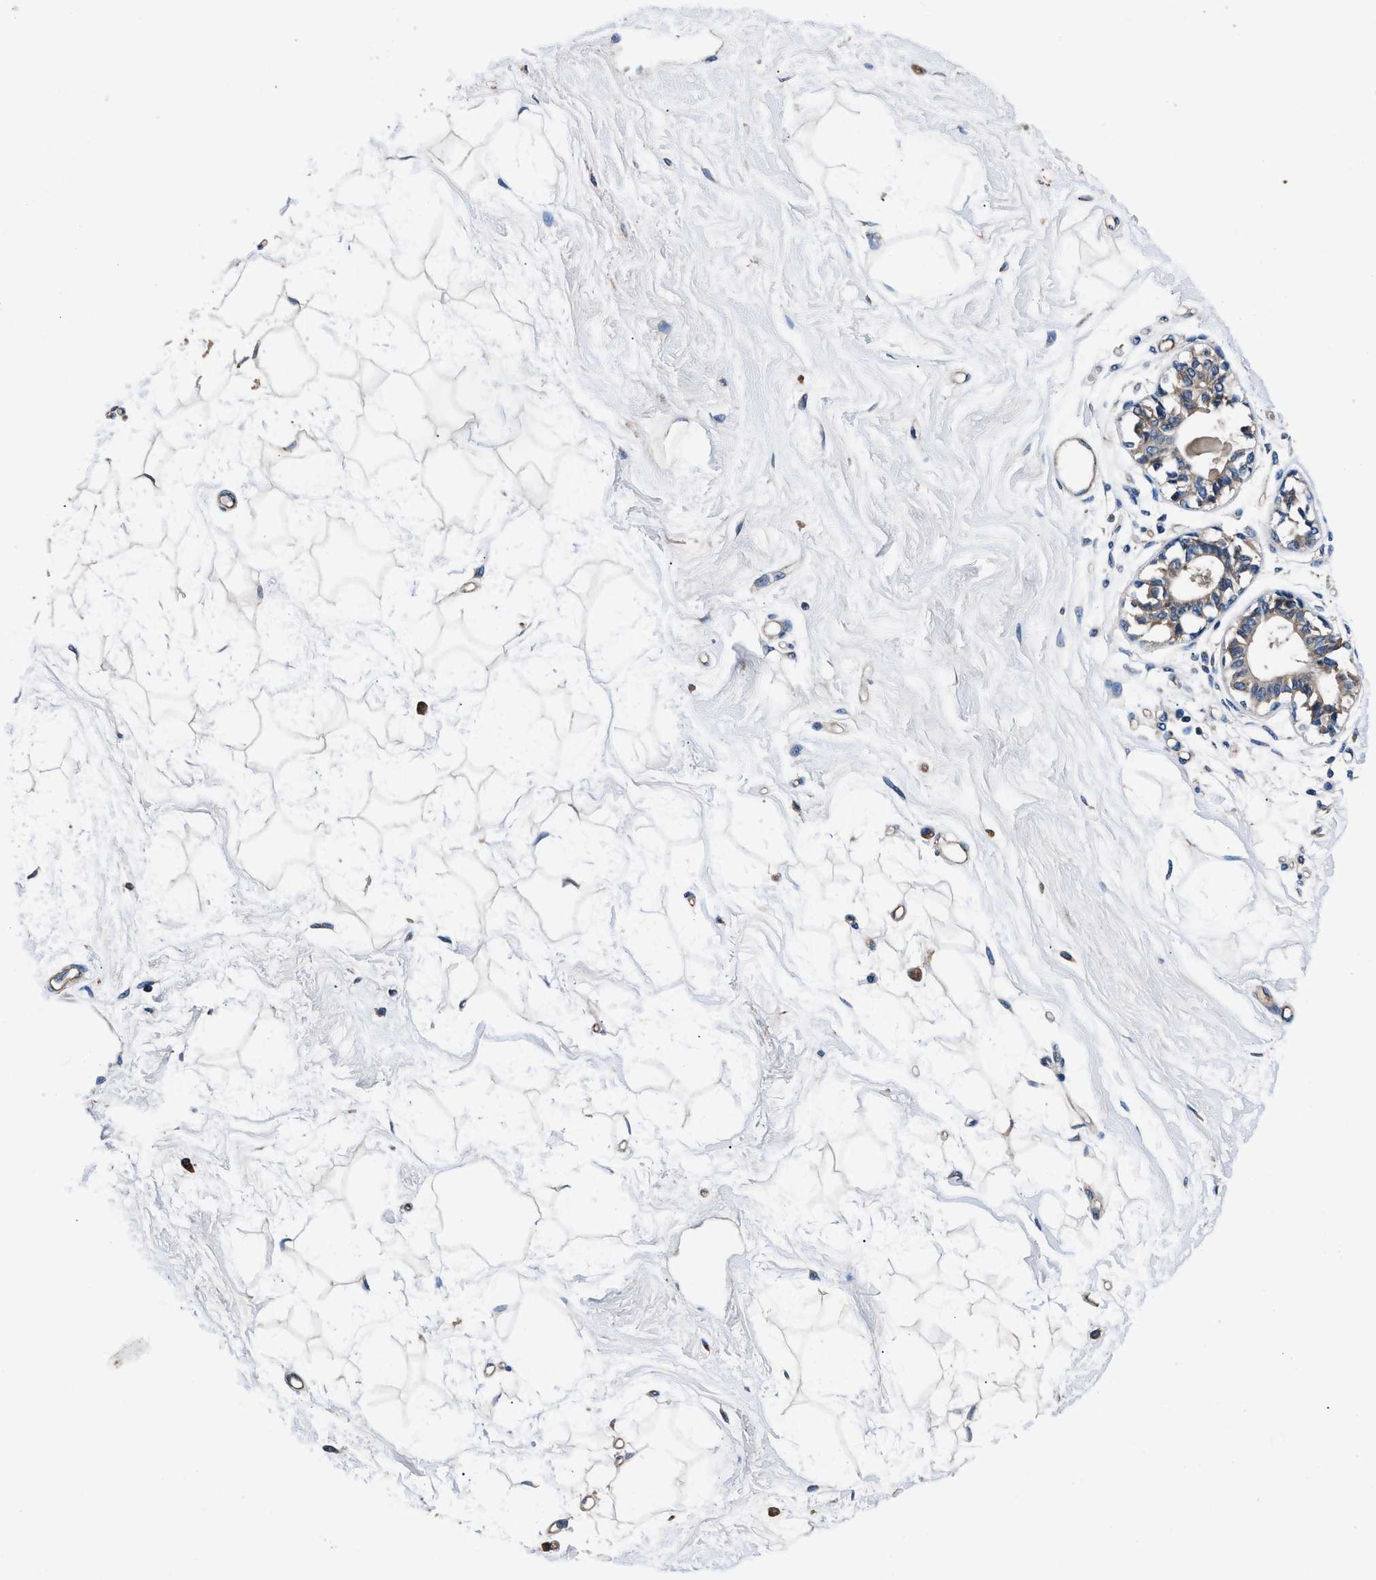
{"staining": {"intensity": "negative", "quantity": "none", "location": "none"}, "tissue": "breast", "cell_type": "Adipocytes", "image_type": "normal", "snomed": [{"axis": "morphology", "description": "Normal tissue, NOS"}, {"axis": "topography", "description": "Breast"}], "caption": "Immunohistochemistry of unremarkable human breast exhibits no expression in adipocytes. (IHC, brightfield microscopy, high magnification).", "gene": "DHRS7B", "patient": {"sex": "female", "age": 45}}